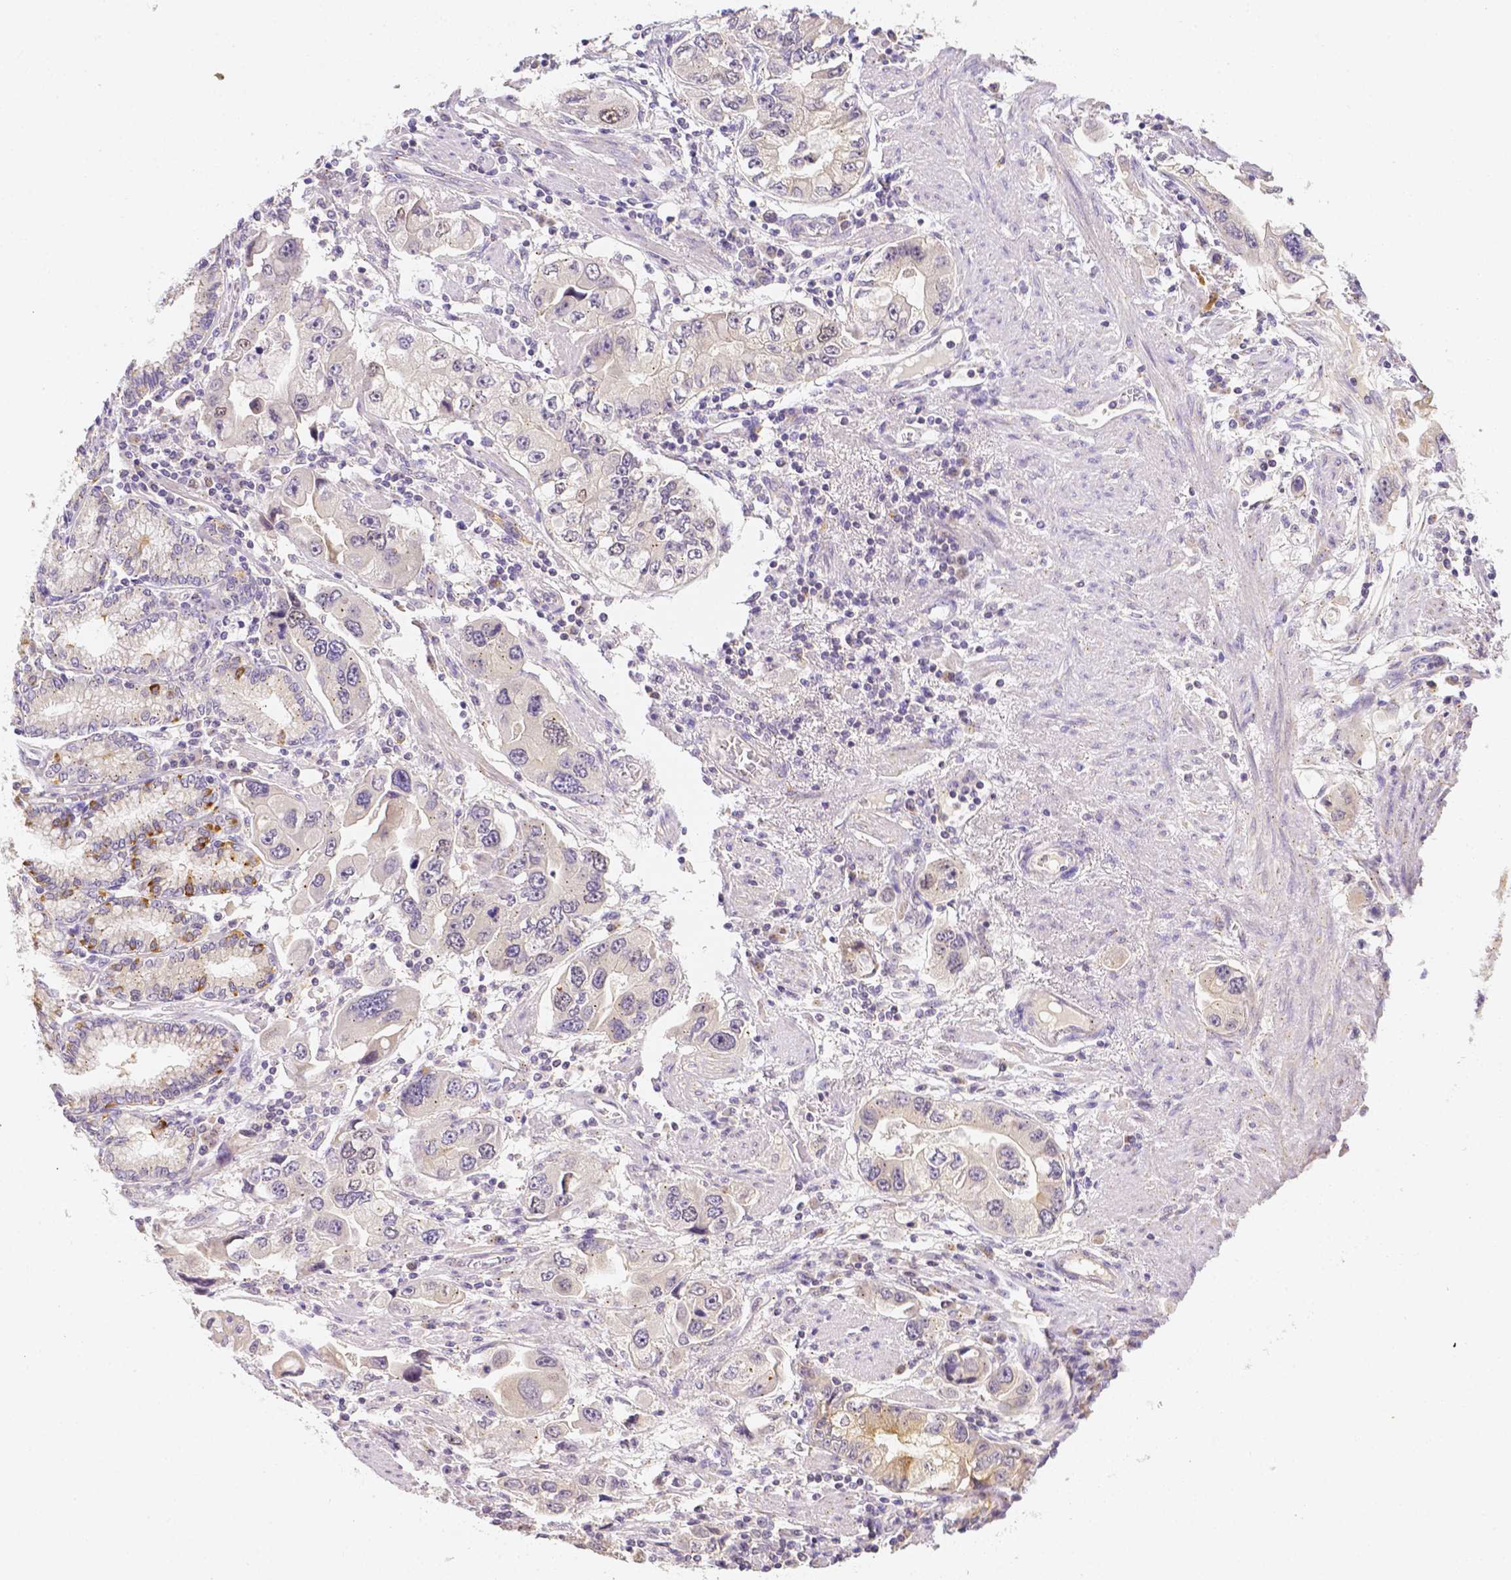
{"staining": {"intensity": "negative", "quantity": "none", "location": "none"}, "tissue": "stomach cancer", "cell_type": "Tumor cells", "image_type": "cancer", "snomed": [{"axis": "morphology", "description": "Adenocarcinoma, NOS"}, {"axis": "topography", "description": "Stomach, lower"}], "caption": "Immunohistochemistry (IHC) micrograph of neoplastic tissue: stomach adenocarcinoma stained with DAB (3,3'-diaminobenzidine) demonstrates no significant protein expression in tumor cells. (DAB immunohistochemistry with hematoxylin counter stain).", "gene": "C10orf67", "patient": {"sex": "female", "age": 93}}